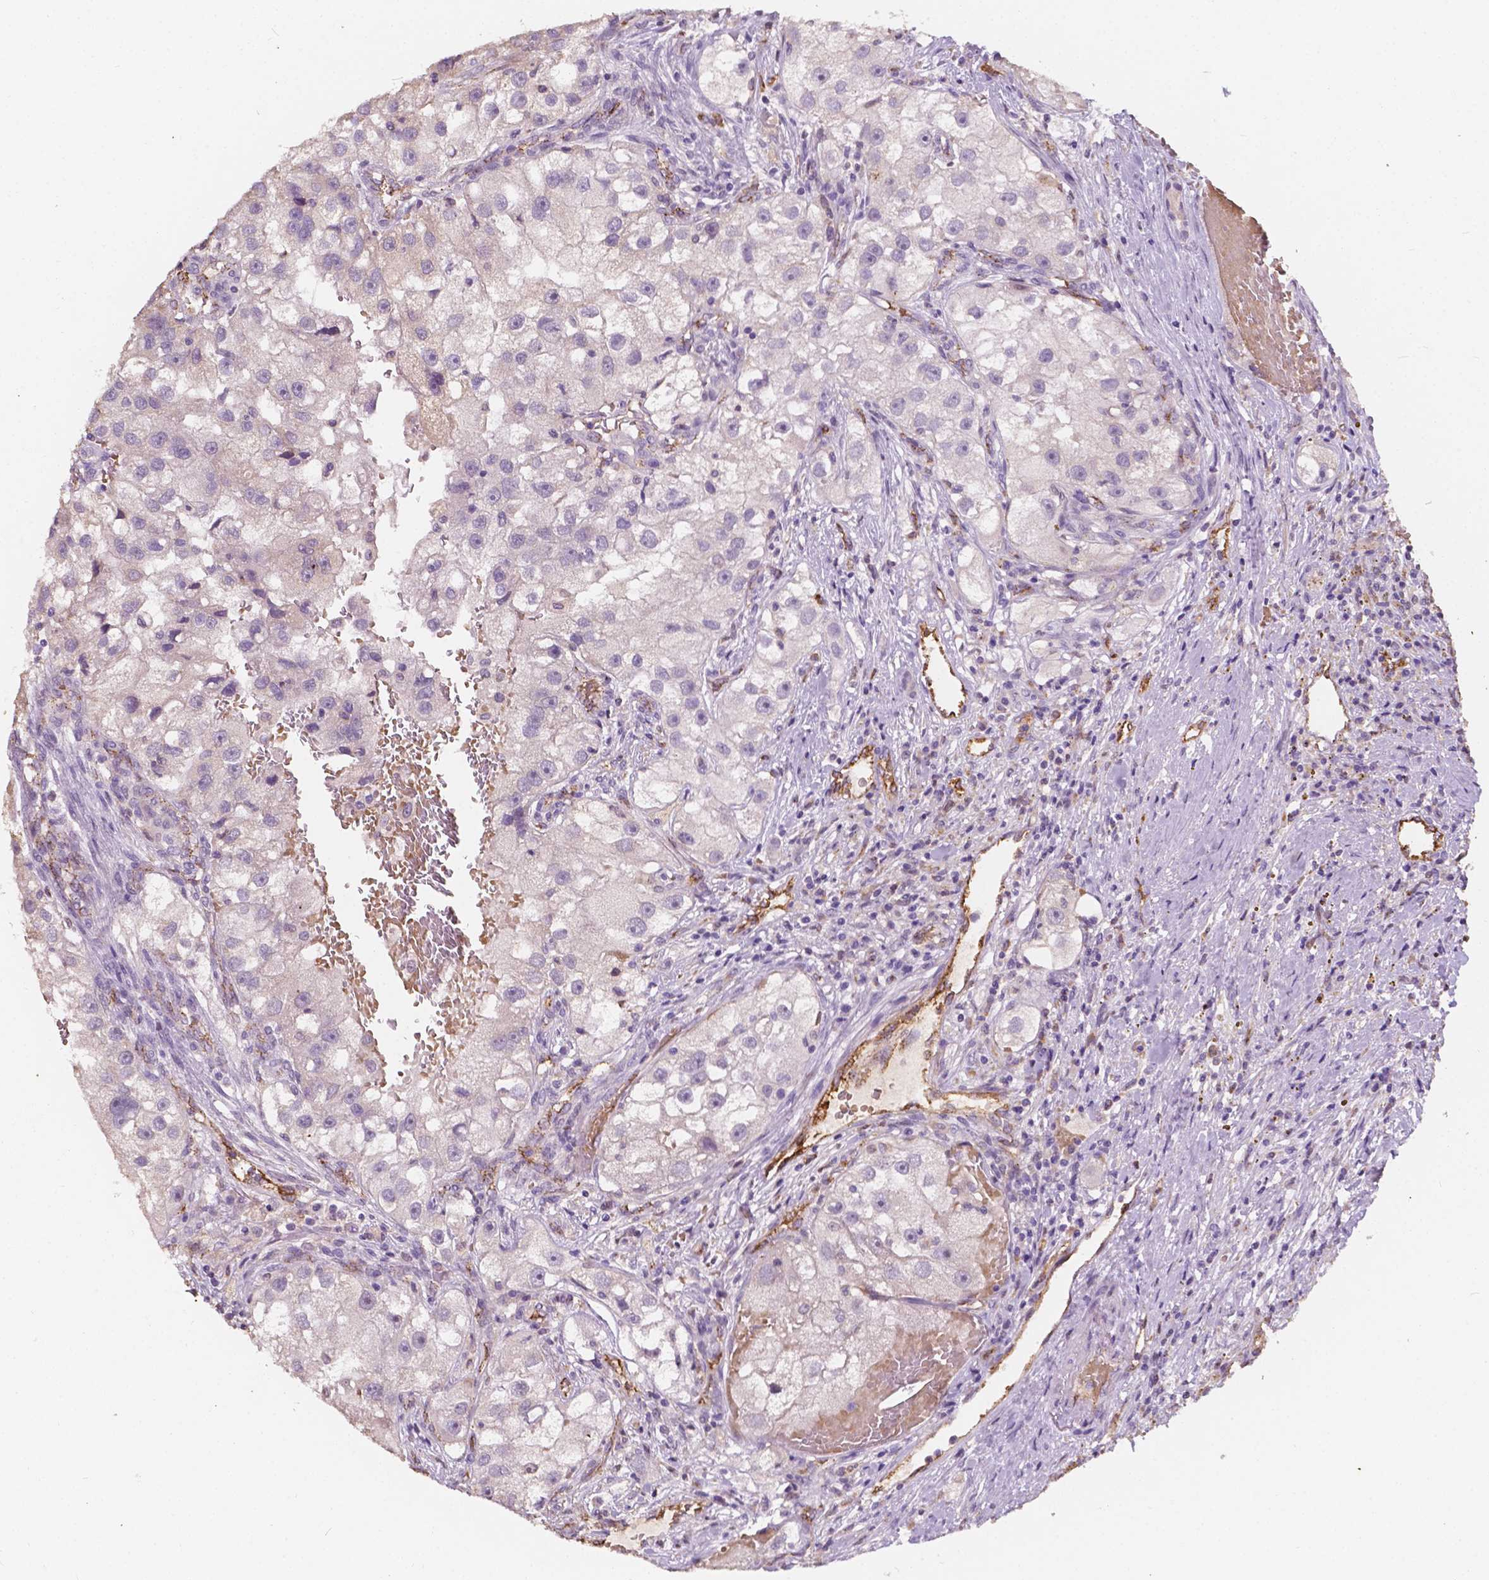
{"staining": {"intensity": "negative", "quantity": "none", "location": "none"}, "tissue": "renal cancer", "cell_type": "Tumor cells", "image_type": "cancer", "snomed": [{"axis": "morphology", "description": "Adenocarcinoma, NOS"}, {"axis": "topography", "description": "Kidney"}], "caption": "A high-resolution histopathology image shows IHC staining of renal cancer (adenocarcinoma), which demonstrates no significant staining in tumor cells. (DAB immunohistochemistry (IHC), high magnification).", "gene": "SLC22A4", "patient": {"sex": "male", "age": 63}}